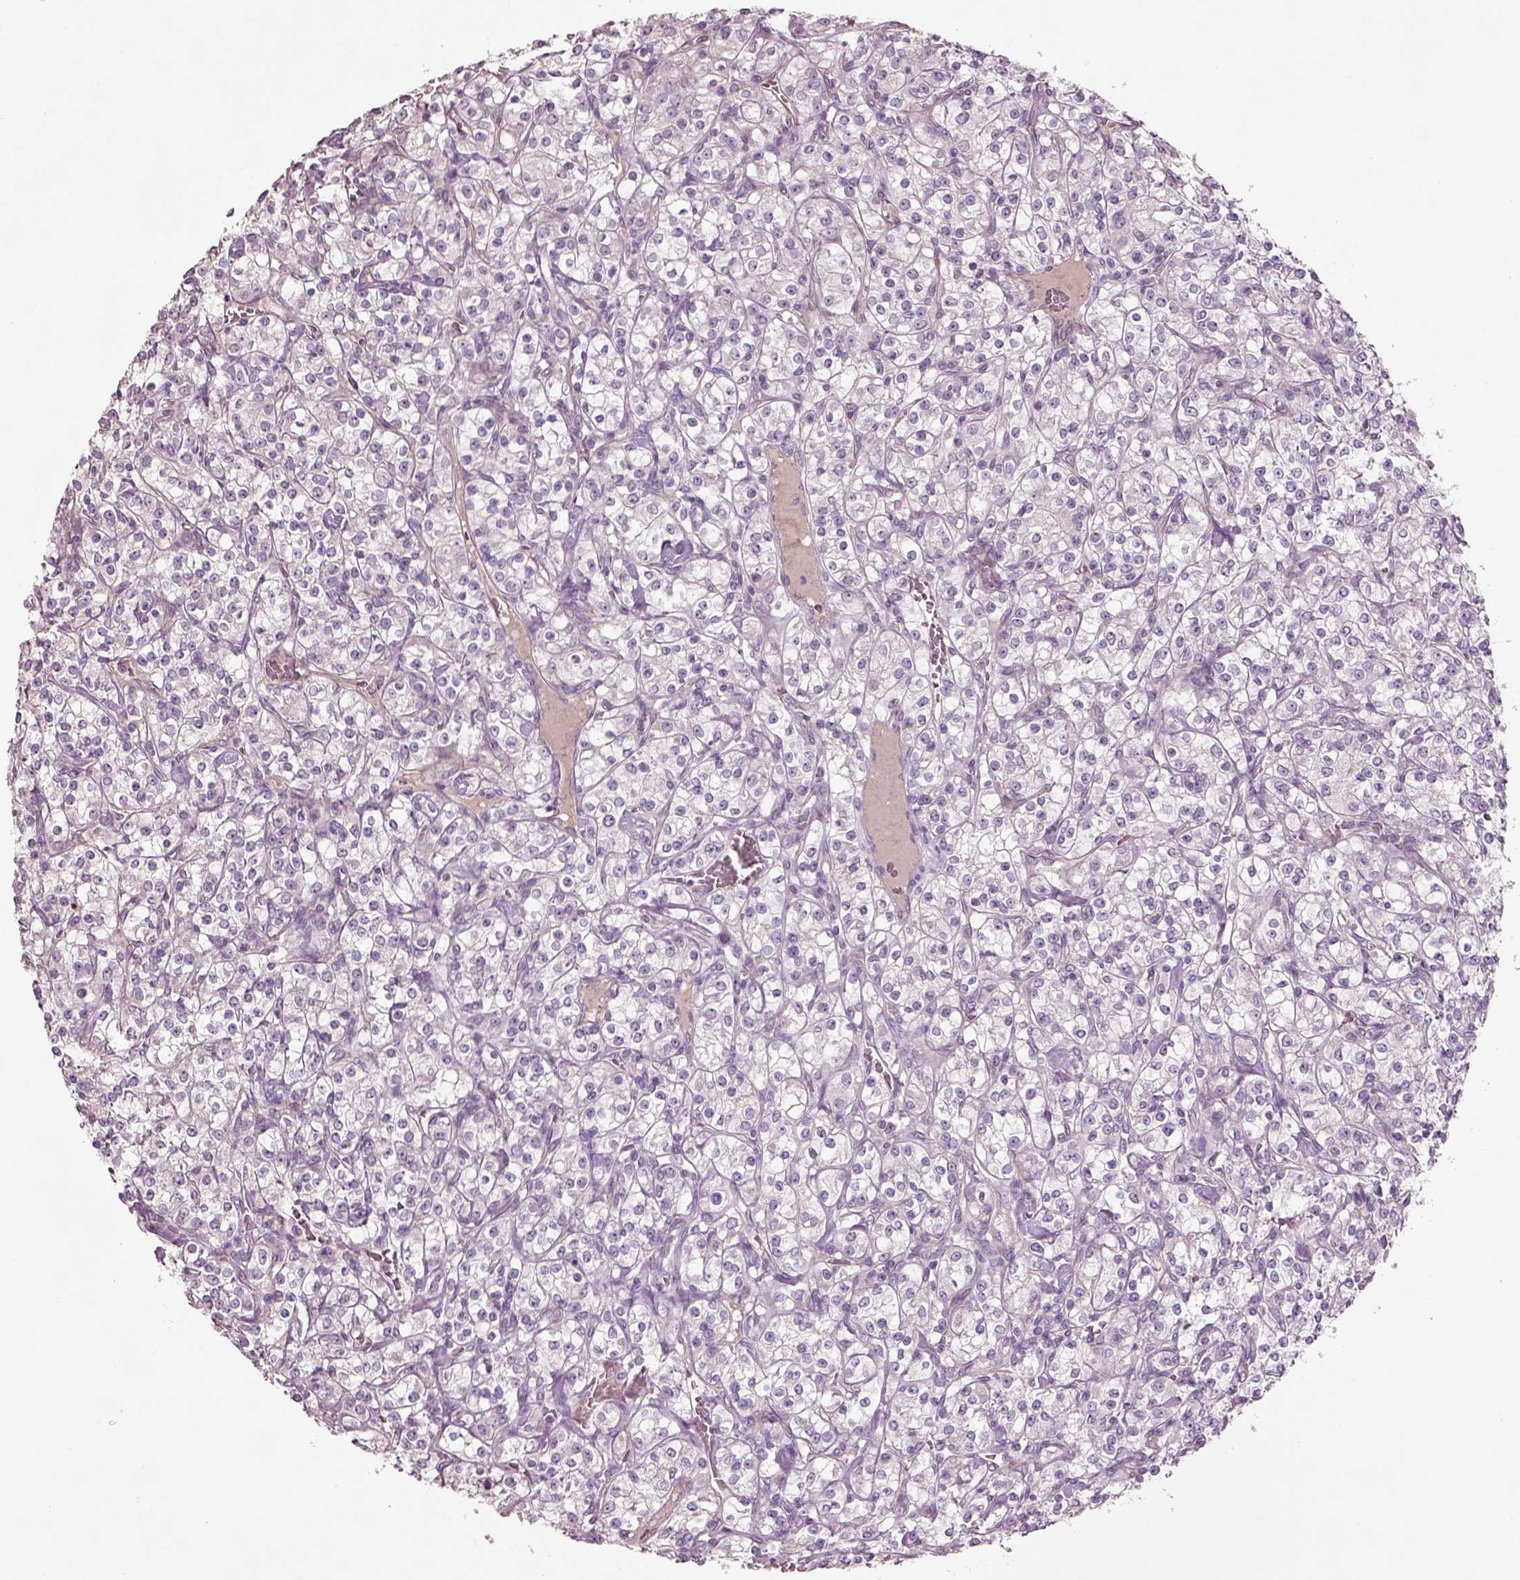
{"staining": {"intensity": "negative", "quantity": "none", "location": "none"}, "tissue": "renal cancer", "cell_type": "Tumor cells", "image_type": "cancer", "snomed": [{"axis": "morphology", "description": "Adenocarcinoma, NOS"}, {"axis": "topography", "description": "Kidney"}], "caption": "Immunohistochemistry of human renal adenocarcinoma reveals no staining in tumor cells. Brightfield microscopy of immunohistochemistry stained with DAB (3,3'-diaminobenzidine) (brown) and hematoxylin (blue), captured at high magnification.", "gene": "DUOXA2", "patient": {"sex": "male", "age": 77}}